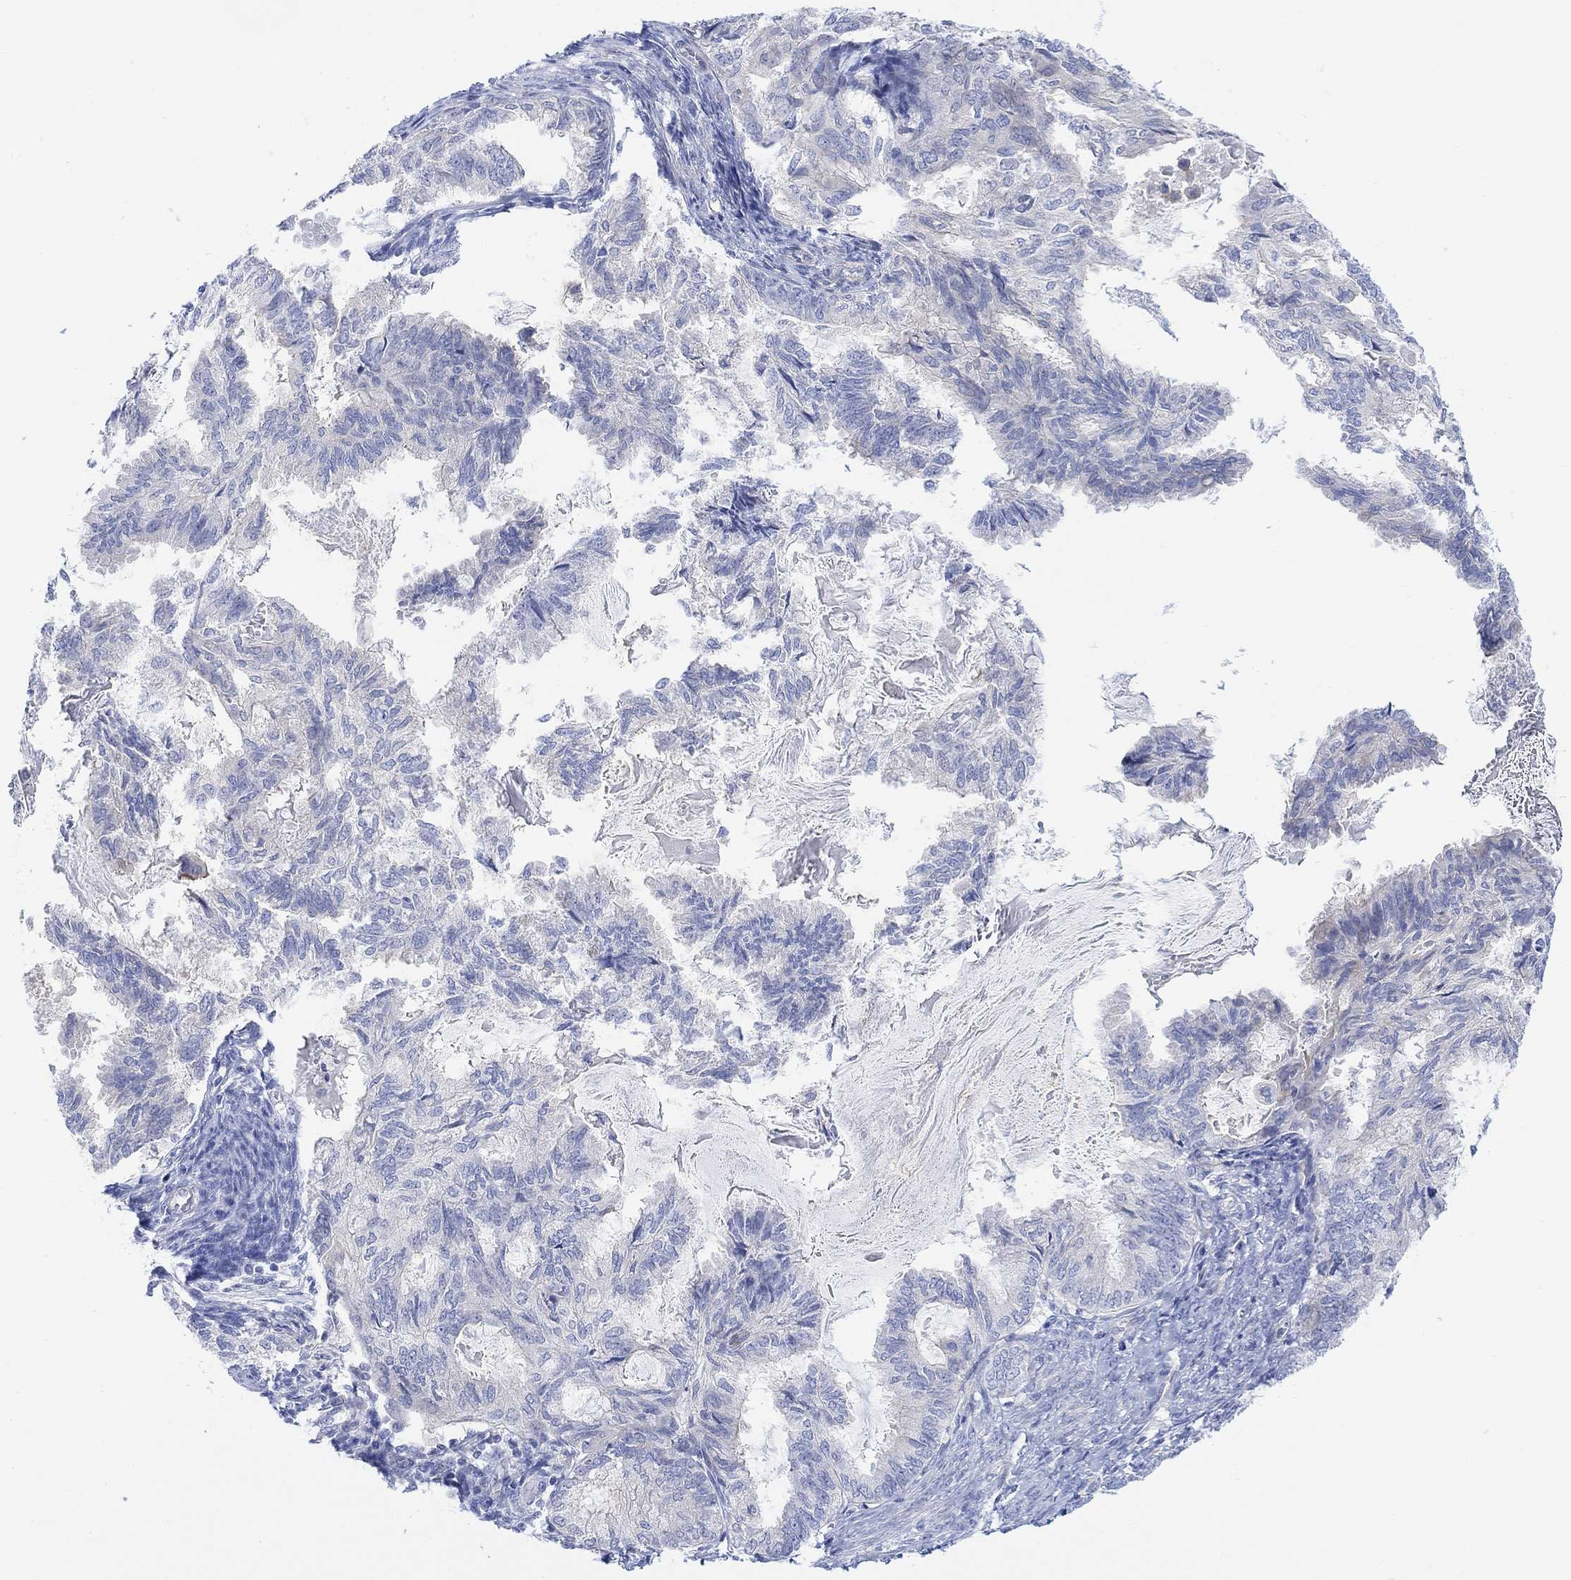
{"staining": {"intensity": "negative", "quantity": "none", "location": "none"}, "tissue": "endometrial cancer", "cell_type": "Tumor cells", "image_type": "cancer", "snomed": [{"axis": "morphology", "description": "Adenocarcinoma, NOS"}, {"axis": "topography", "description": "Endometrium"}], "caption": "Tumor cells are negative for brown protein staining in endometrial adenocarcinoma.", "gene": "TLDC2", "patient": {"sex": "female", "age": 86}}